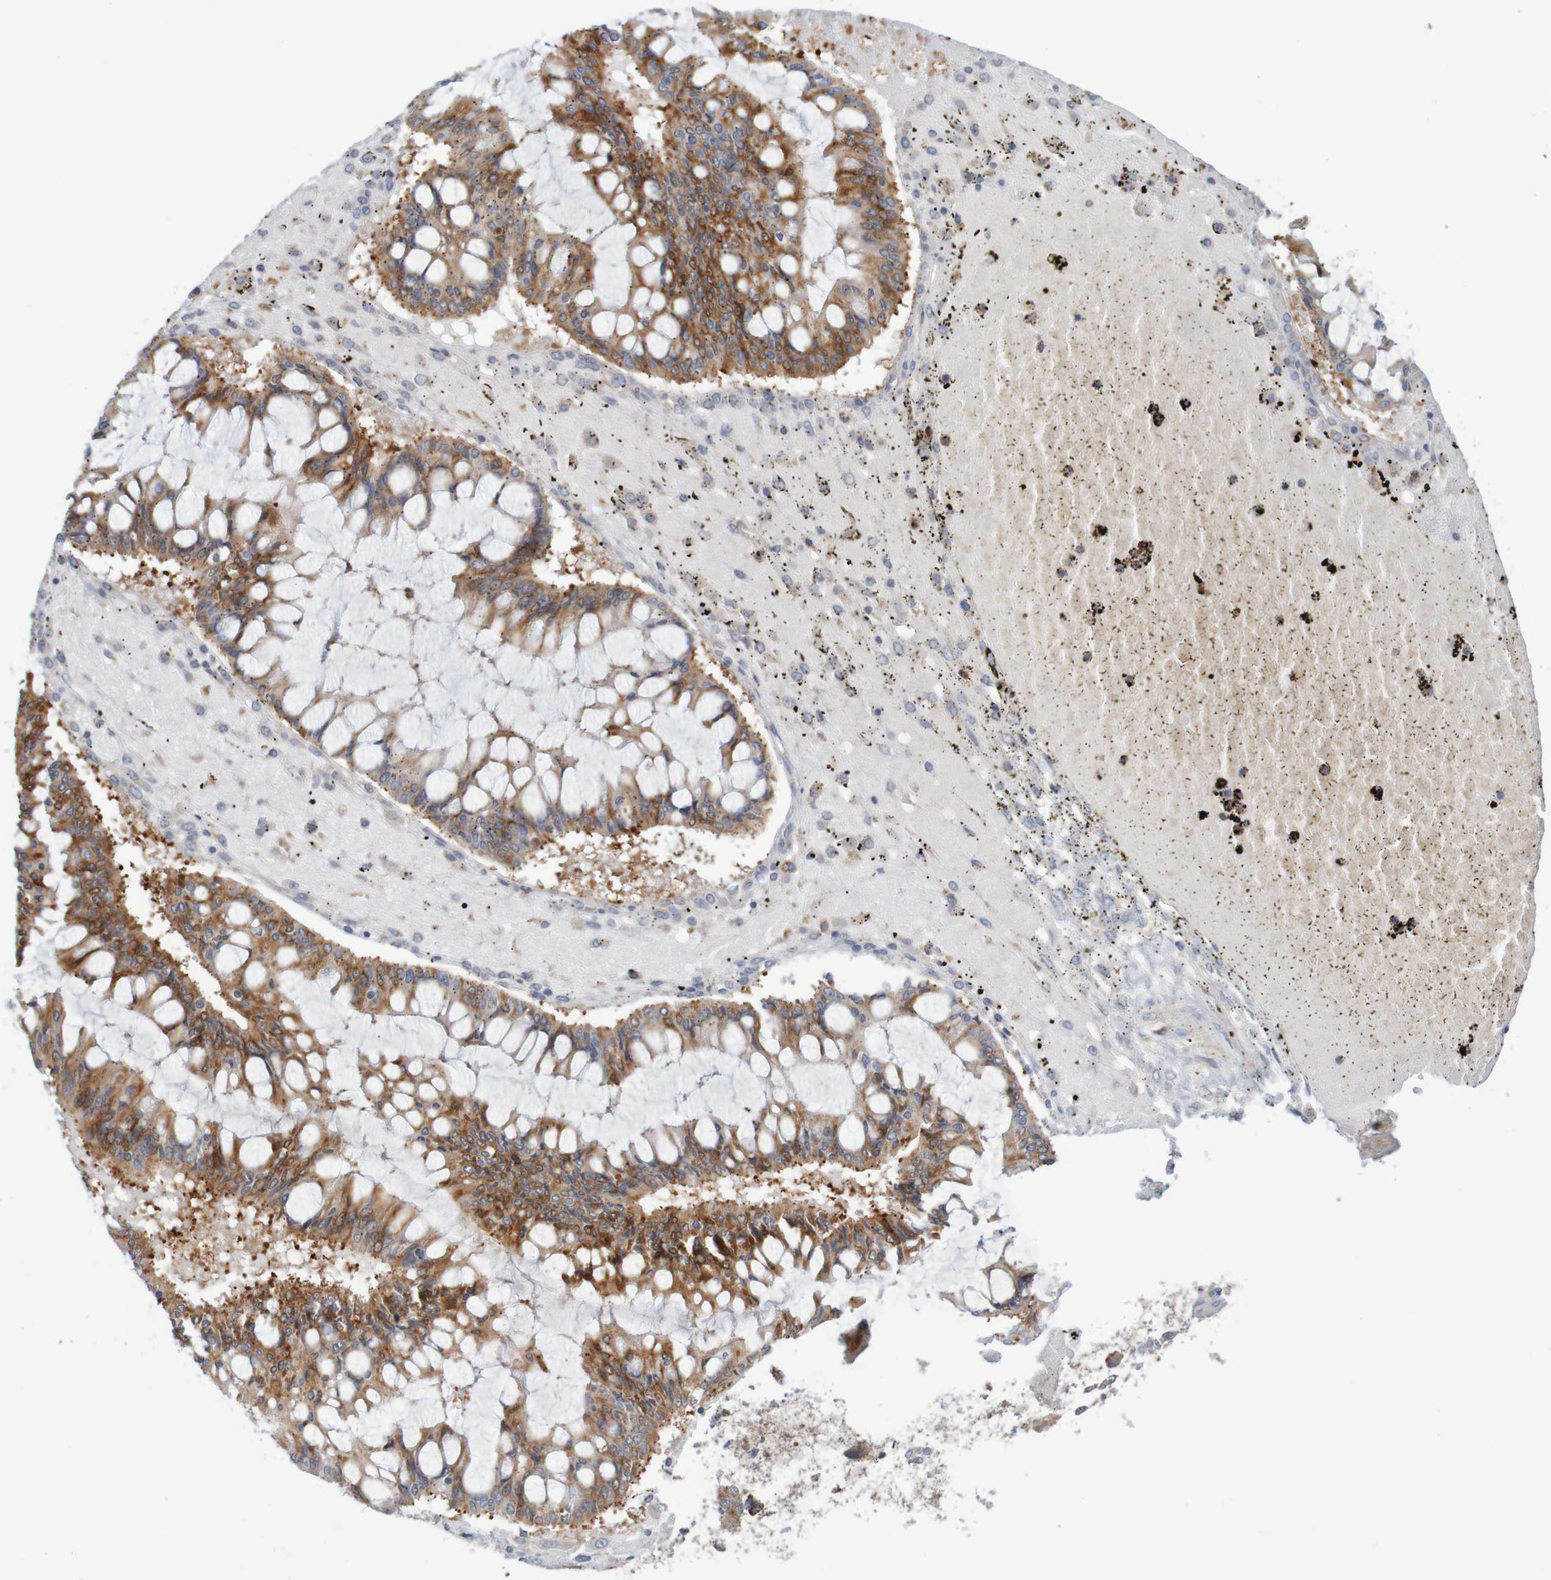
{"staining": {"intensity": "strong", "quantity": ">75%", "location": "cytoplasmic/membranous"}, "tissue": "ovarian cancer", "cell_type": "Tumor cells", "image_type": "cancer", "snomed": [{"axis": "morphology", "description": "Cystadenocarcinoma, mucinous, NOS"}, {"axis": "topography", "description": "Ovary"}], "caption": "Human ovarian cancer stained with a protein marker displays strong staining in tumor cells.", "gene": "NAV2", "patient": {"sex": "female", "age": 73}}